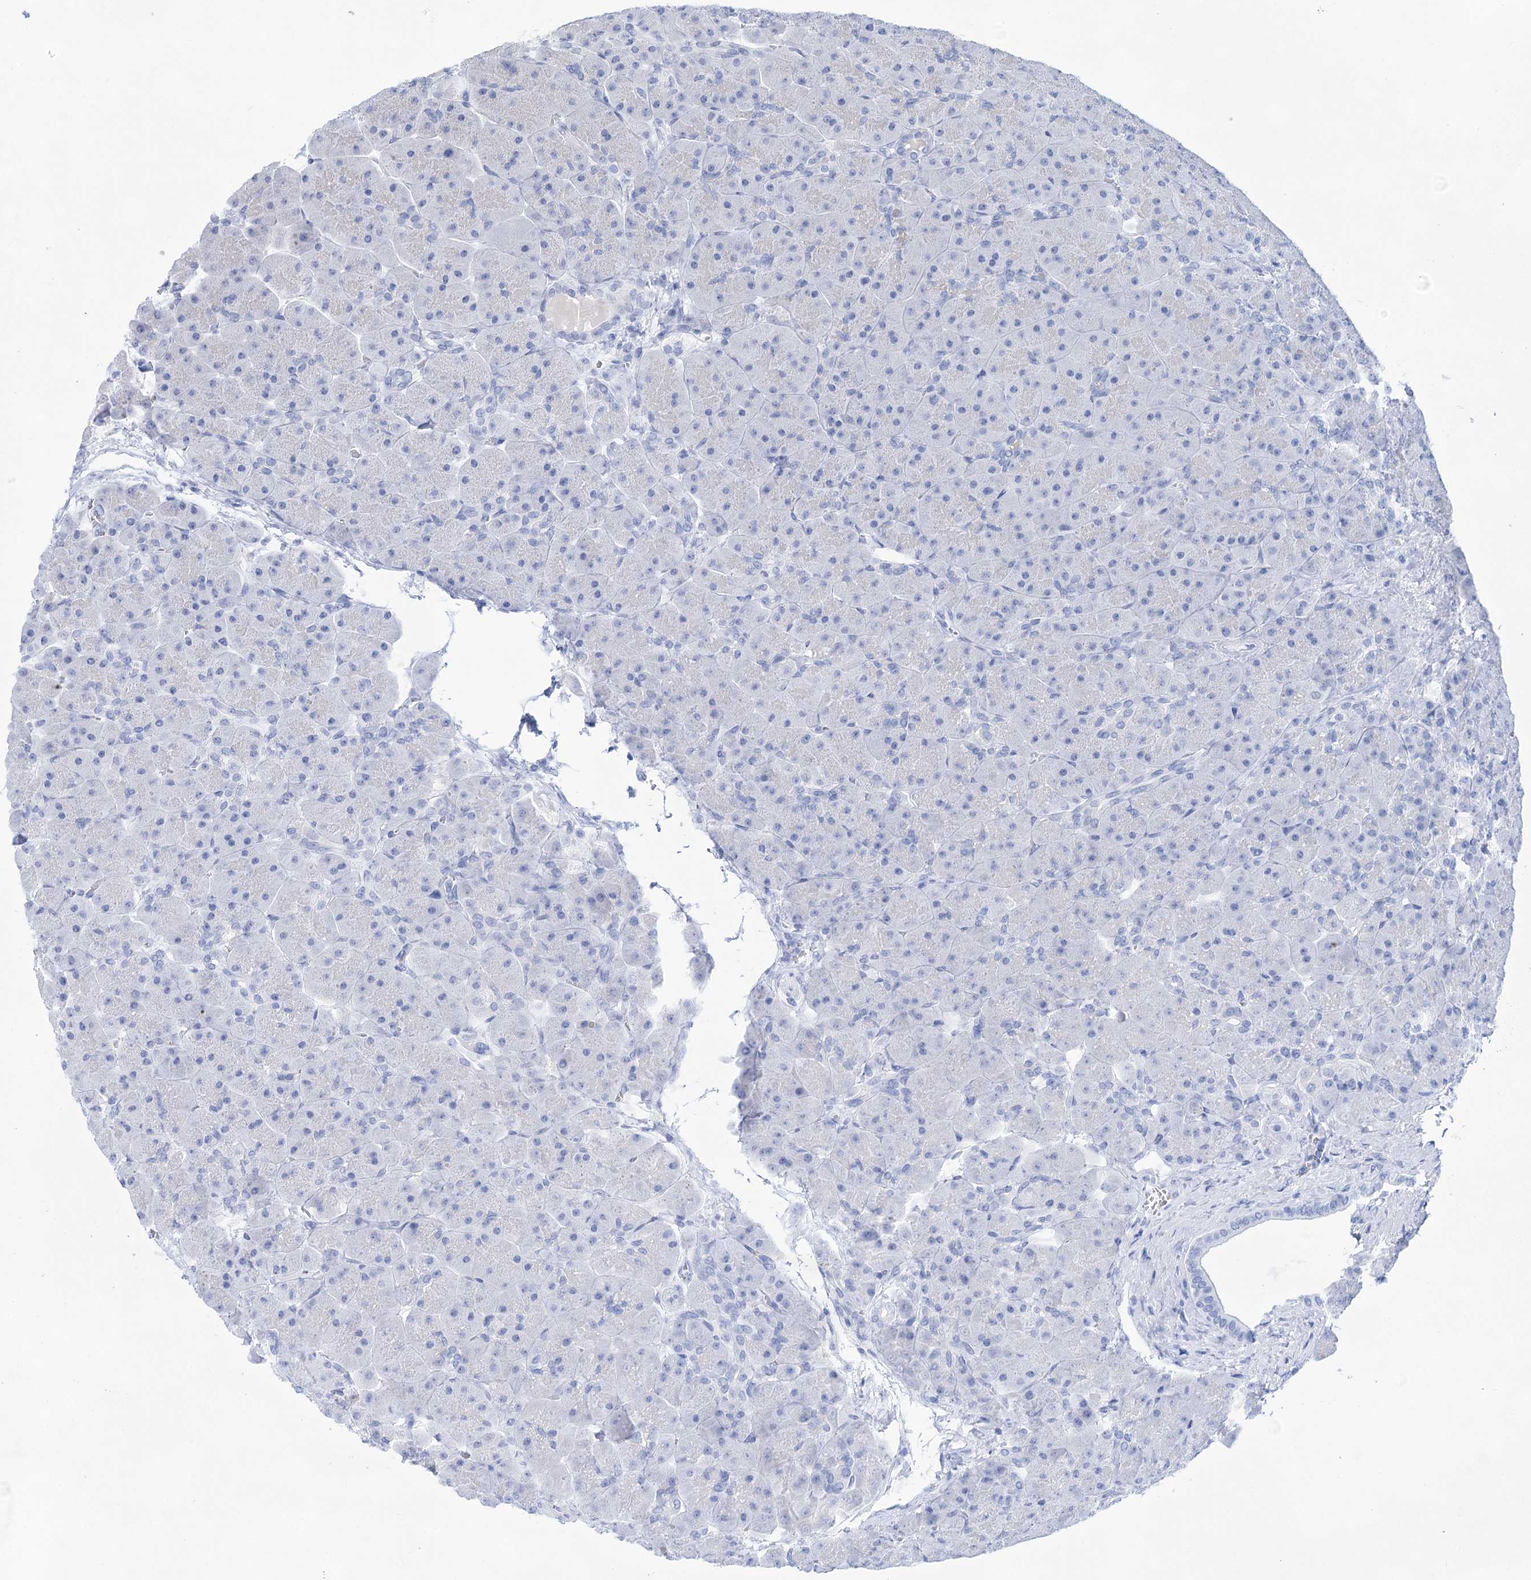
{"staining": {"intensity": "negative", "quantity": "none", "location": "none"}, "tissue": "pancreas", "cell_type": "Exocrine glandular cells", "image_type": "normal", "snomed": [{"axis": "morphology", "description": "Normal tissue, NOS"}, {"axis": "topography", "description": "Pancreas"}], "caption": "Micrograph shows no protein expression in exocrine glandular cells of unremarkable pancreas.", "gene": "LALBA", "patient": {"sex": "male", "age": 66}}